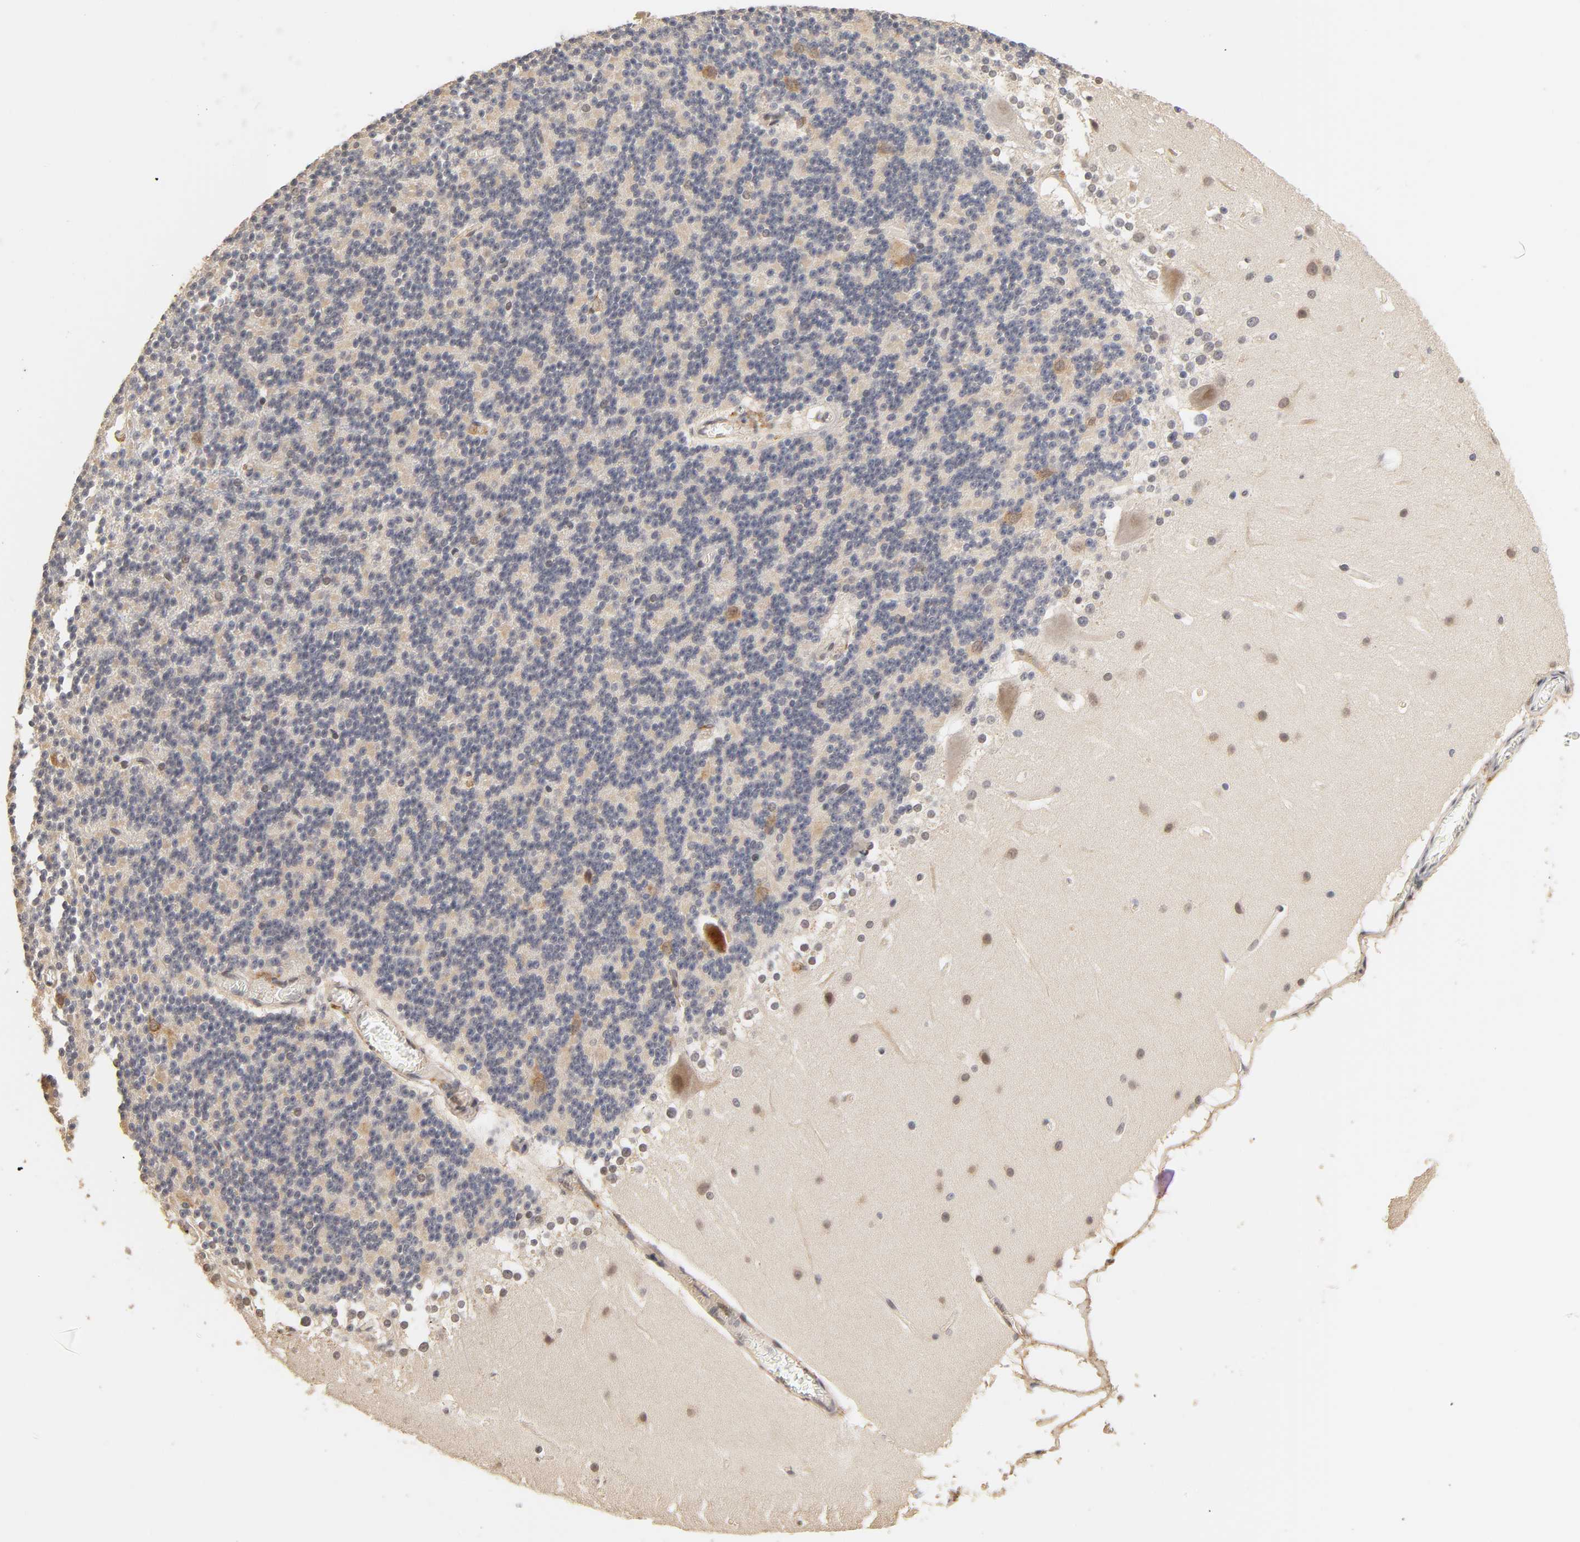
{"staining": {"intensity": "weak", "quantity": "<25%", "location": "cytoplasmic/membranous"}, "tissue": "cerebellum", "cell_type": "Cells in granular layer", "image_type": "normal", "snomed": [{"axis": "morphology", "description": "Normal tissue, NOS"}, {"axis": "topography", "description": "Cerebellum"}], "caption": "This is an IHC photomicrograph of normal human cerebellum. There is no positivity in cells in granular layer.", "gene": "LAMB1", "patient": {"sex": "female", "age": 19}}